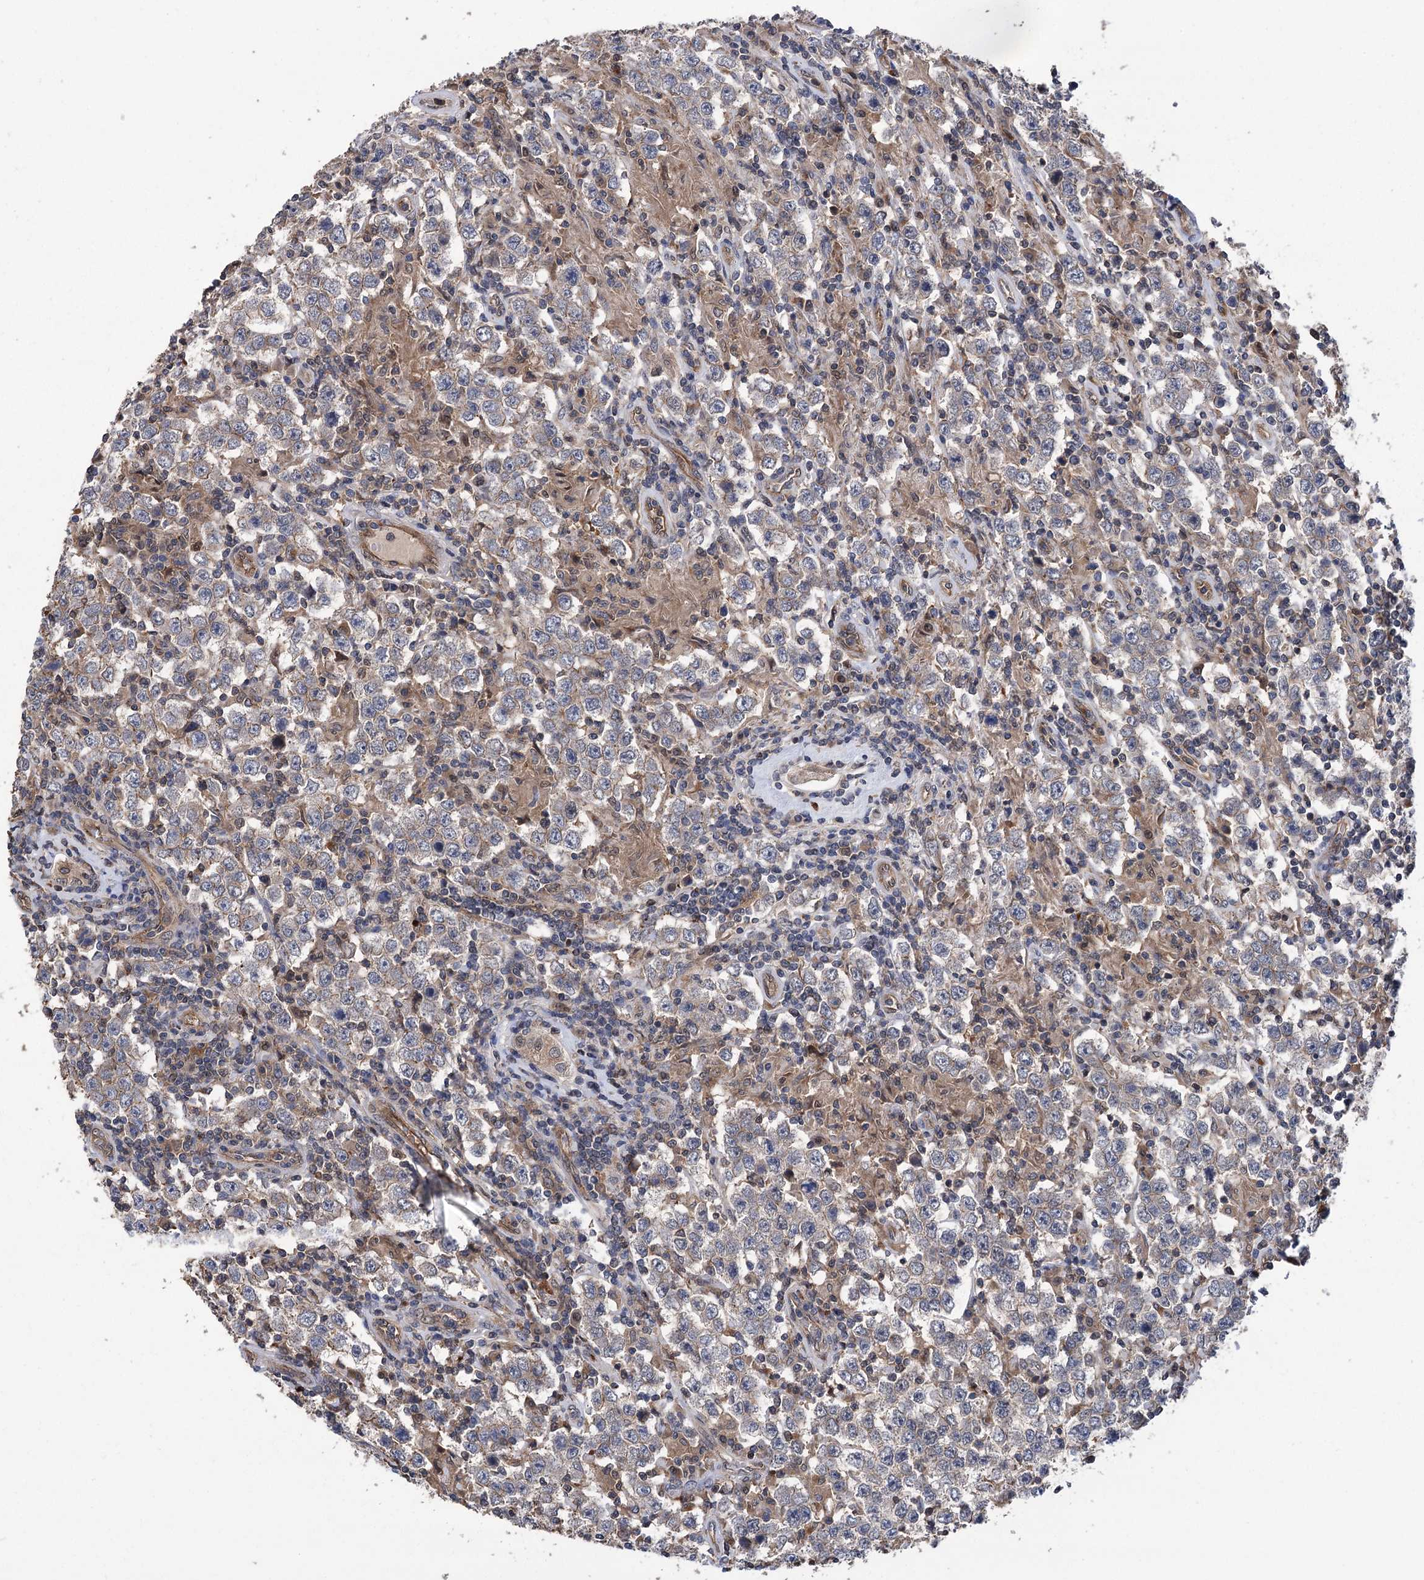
{"staining": {"intensity": "negative", "quantity": "none", "location": "none"}, "tissue": "testis cancer", "cell_type": "Tumor cells", "image_type": "cancer", "snomed": [{"axis": "morphology", "description": "Normal tissue, NOS"}, {"axis": "morphology", "description": "Urothelial carcinoma, High grade"}, {"axis": "morphology", "description": "Seminoma, NOS"}, {"axis": "morphology", "description": "Carcinoma, Embryonal, NOS"}, {"axis": "topography", "description": "Urinary bladder"}, {"axis": "topography", "description": "Testis"}], "caption": "The immunohistochemistry image has no significant staining in tumor cells of testis urothelial carcinoma (high-grade) tissue. (DAB immunohistochemistry visualized using brightfield microscopy, high magnification).", "gene": "DPP3", "patient": {"sex": "male", "age": 41}}